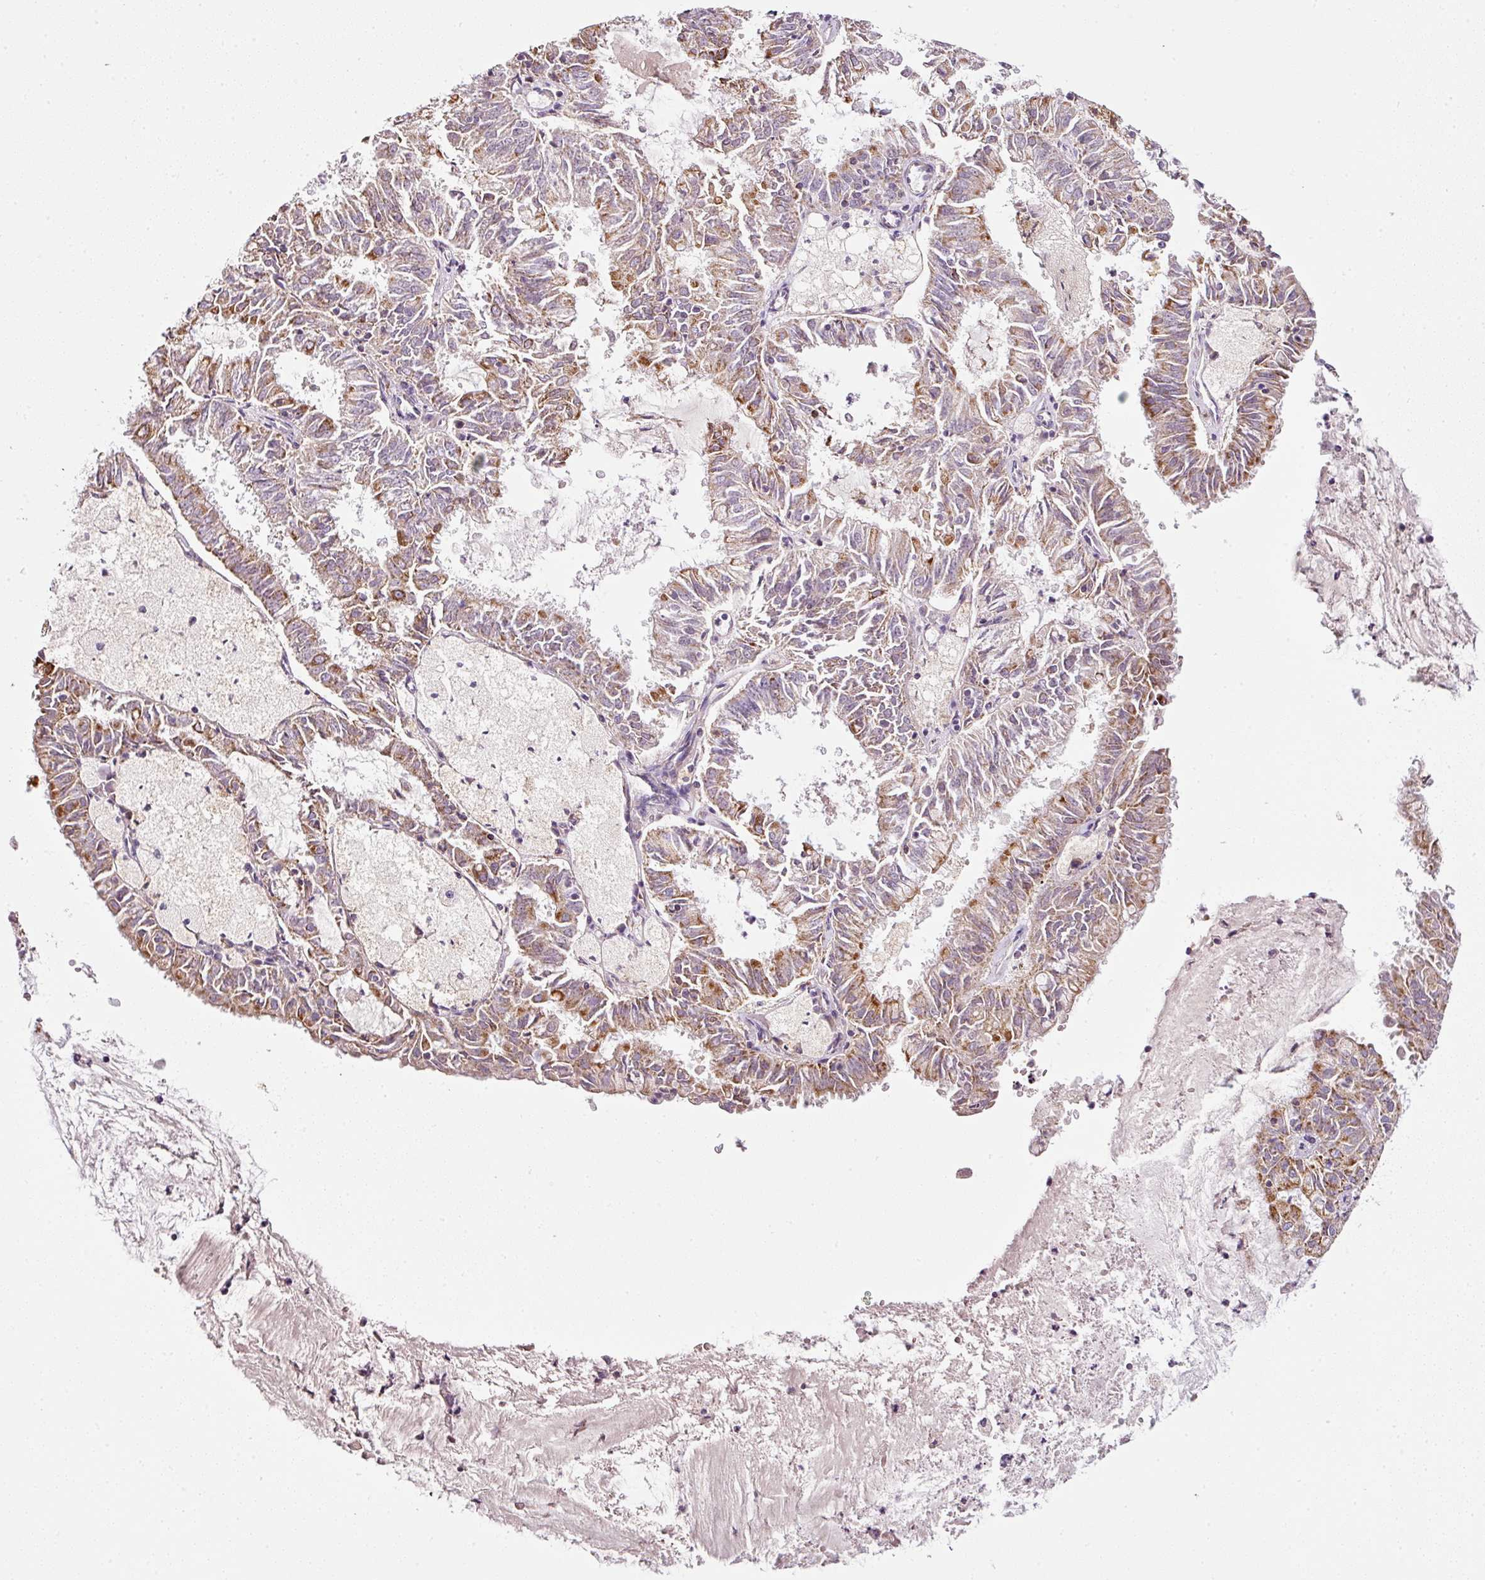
{"staining": {"intensity": "moderate", "quantity": "25%-75%", "location": "cytoplasmic/membranous"}, "tissue": "endometrial cancer", "cell_type": "Tumor cells", "image_type": "cancer", "snomed": [{"axis": "morphology", "description": "Adenocarcinoma, NOS"}, {"axis": "topography", "description": "Endometrium"}], "caption": "Immunohistochemistry (IHC) staining of endometrial adenocarcinoma, which demonstrates medium levels of moderate cytoplasmic/membranous staining in about 25%-75% of tumor cells indicating moderate cytoplasmic/membranous protein expression. The staining was performed using DAB (3,3'-diaminobenzidine) (brown) for protein detection and nuclei were counterstained in hematoxylin (blue).", "gene": "SDHA", "patient": {"sex": "female", "age": 57}}